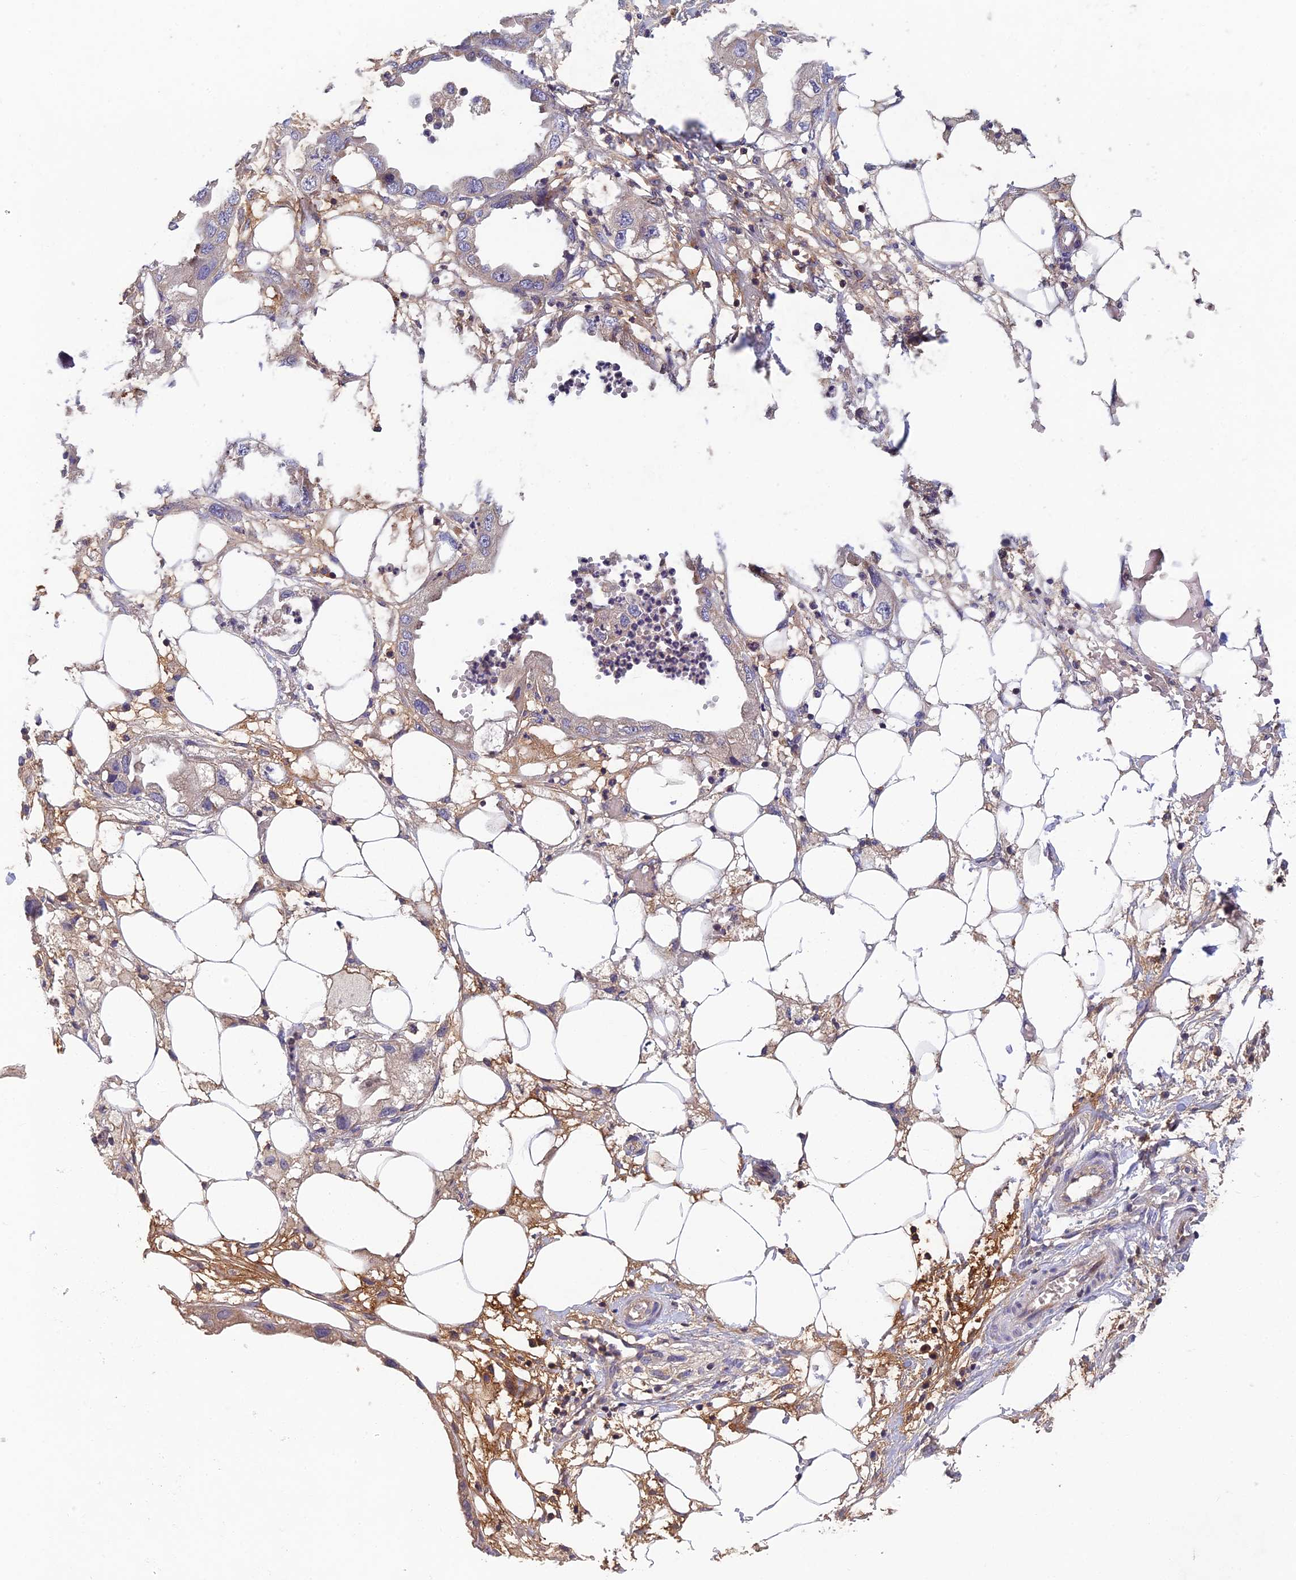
{"staining": {"intensity": "negative", "quantity": "none", "location": "none"}, "tissue": "endometrial cancer", "cell_type": "Tumor cells", "image_type": "cancer", "snomed": [{"axis": "morphology", "description": "Adenocarcinoma, NOS"}, {"axis": "morphology", "description": "Adenocarcinoma, metastatic, NOS"}, {"axis": "topography", "description": "Adipose tissue"}, {"axis": "topography", "description": "Endometrium"}], "caption": "Immunohistochemistry (IHC) photomicrograph of human endometrial cancer stained for a protein (brown), which demonstrates no positivity in tumor cells.", "gene": "ADAMTS13", "patient": {"sex": "female", "age": 67}}